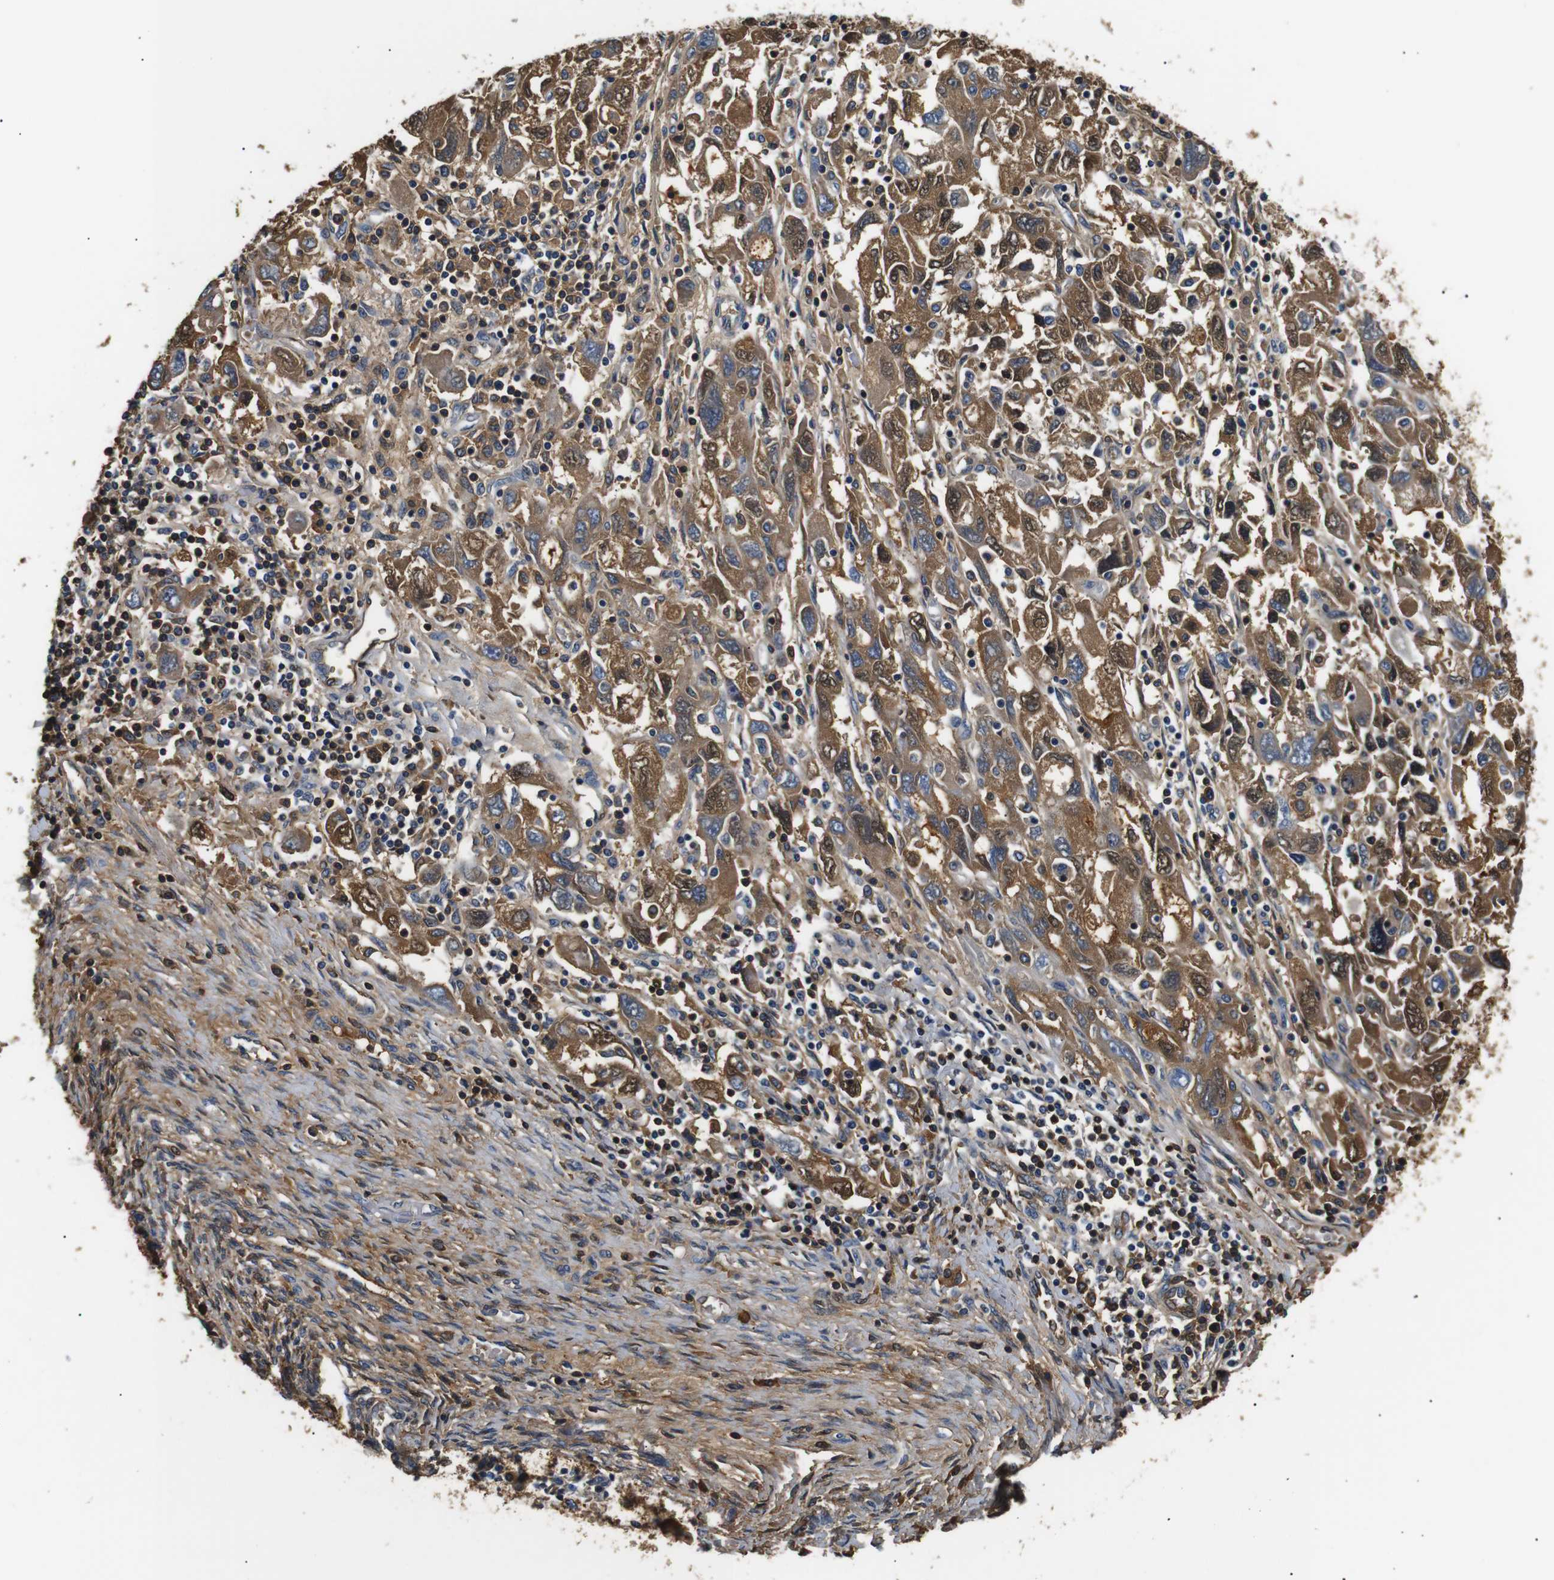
{"staining": {"intensity": "moderate", "quantity": ">75%", "location": "cytoplasmic/membranous,nuclear"}, "tissue": "ovarian cancer", "cell_type": "Tumor cells", "image_type": "cancer", "snomed": [{"axis": "morphology", "description": "Carcinoma, NOS"}, {"axis": "morphology", "description": "Cystadenocarcinoma, serous, NOS"}, {"axis": "topography", "description": "Ovary"}], "caption": "Ovarian serous cystadenocarcinoma stained with DAB (3,3'-diaminobenzidine) IHC demonstrates medium levels of moderate cytoplasmic/membranous and nuclear staining in about >75% of tumor cells.", "gene": "LHCGR", "patient": {"sex": "female", "age": 69}}